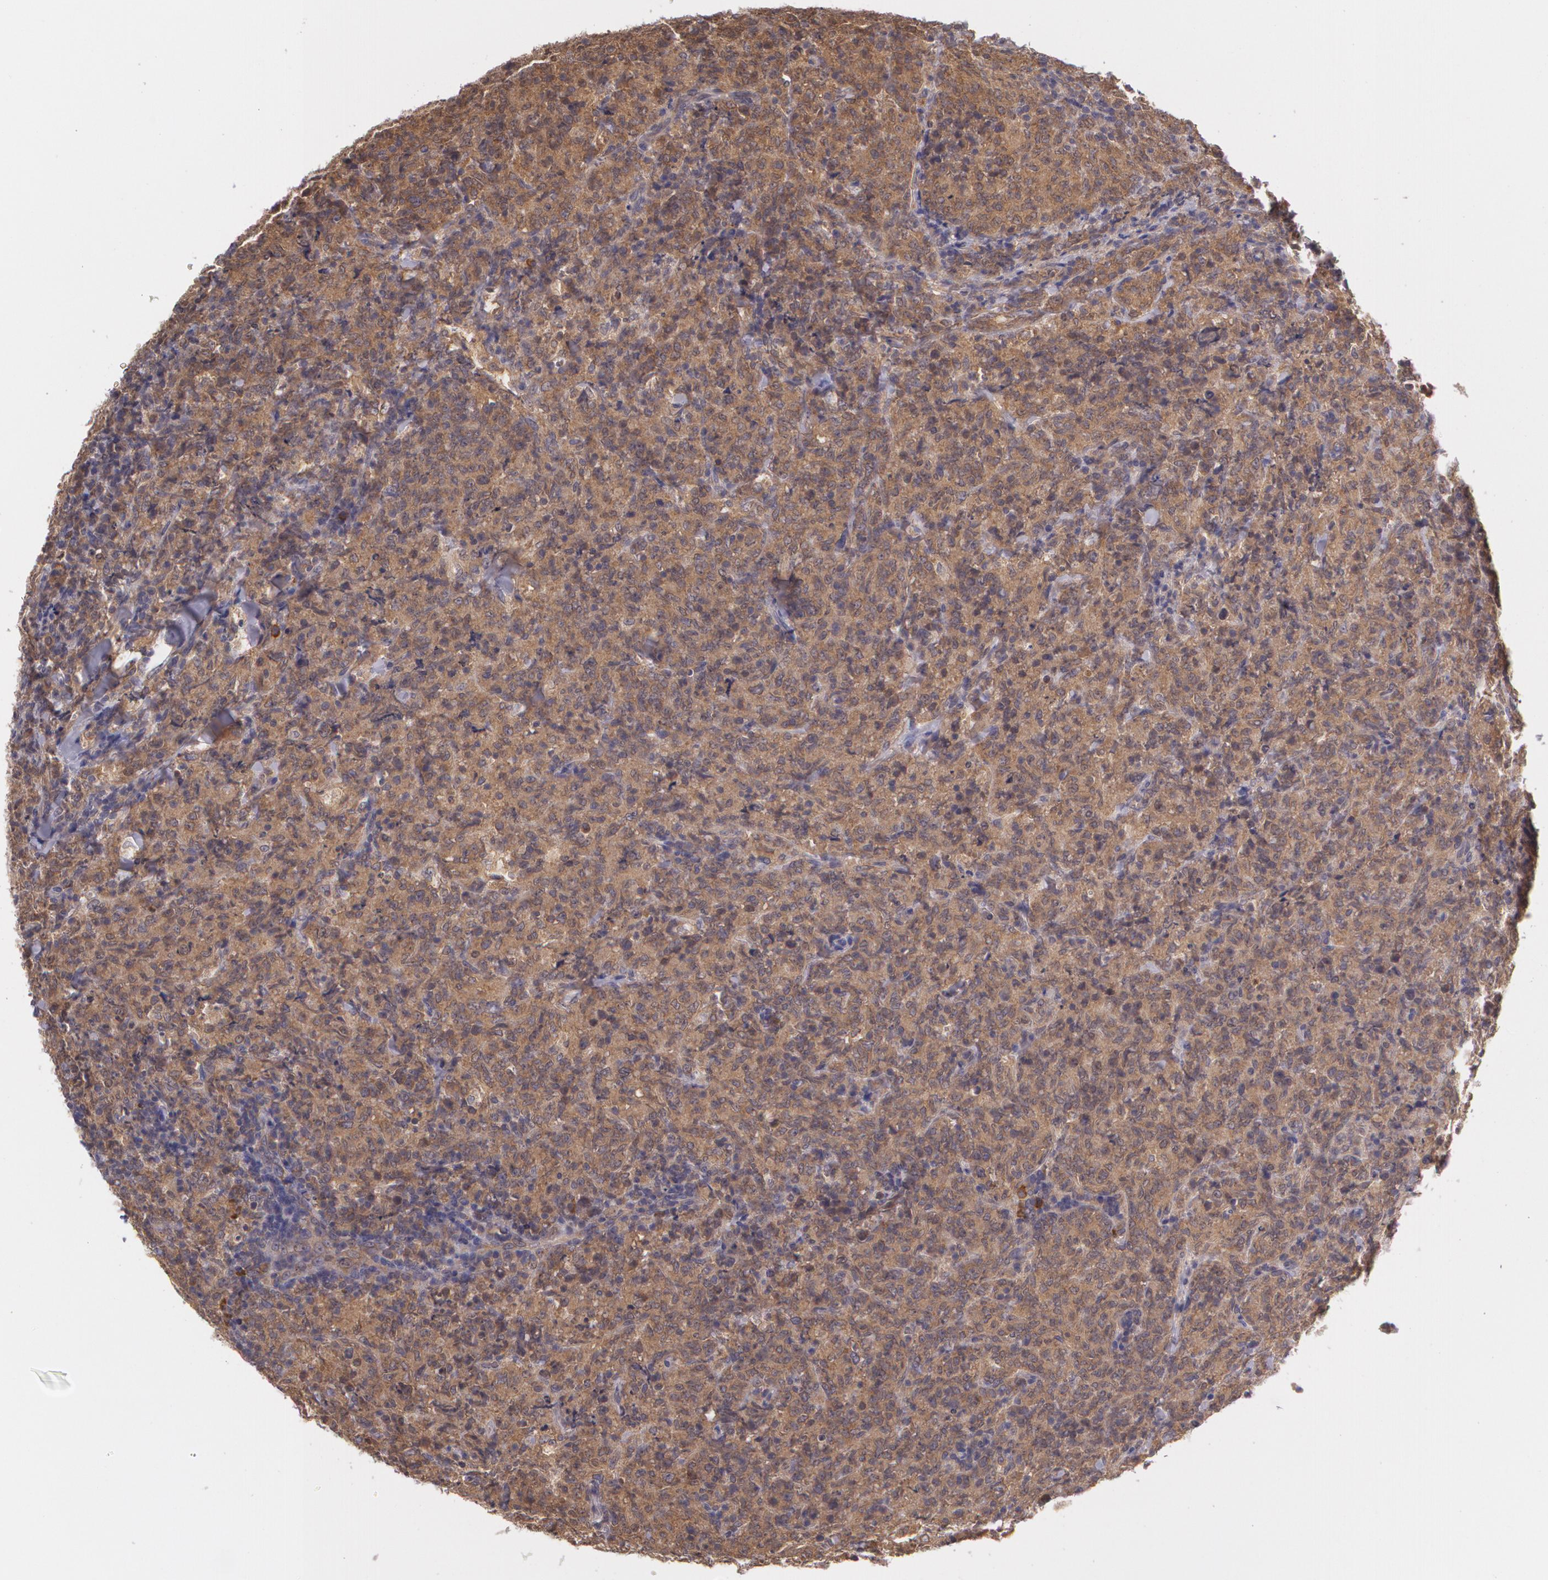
{"staining": {"intensity": "negative", "quantity": "none", "location": "none"}, "tissue": "lymphoma", "cell_type": "Tumor cells", "image_type": "cancer", "snomed": [{"axis": "morphology", "description": "Malignant lymphoma, non-Hodgkin's type, High grade"}, {"axis": "topography", "description": "Tonsil"}], "caption": "Lymphoma was stained to show a protein in brown. There is no significant positivity in tumor cells.", "gene": "CCL17", "patient": {"sex": "female", "age": 36}}